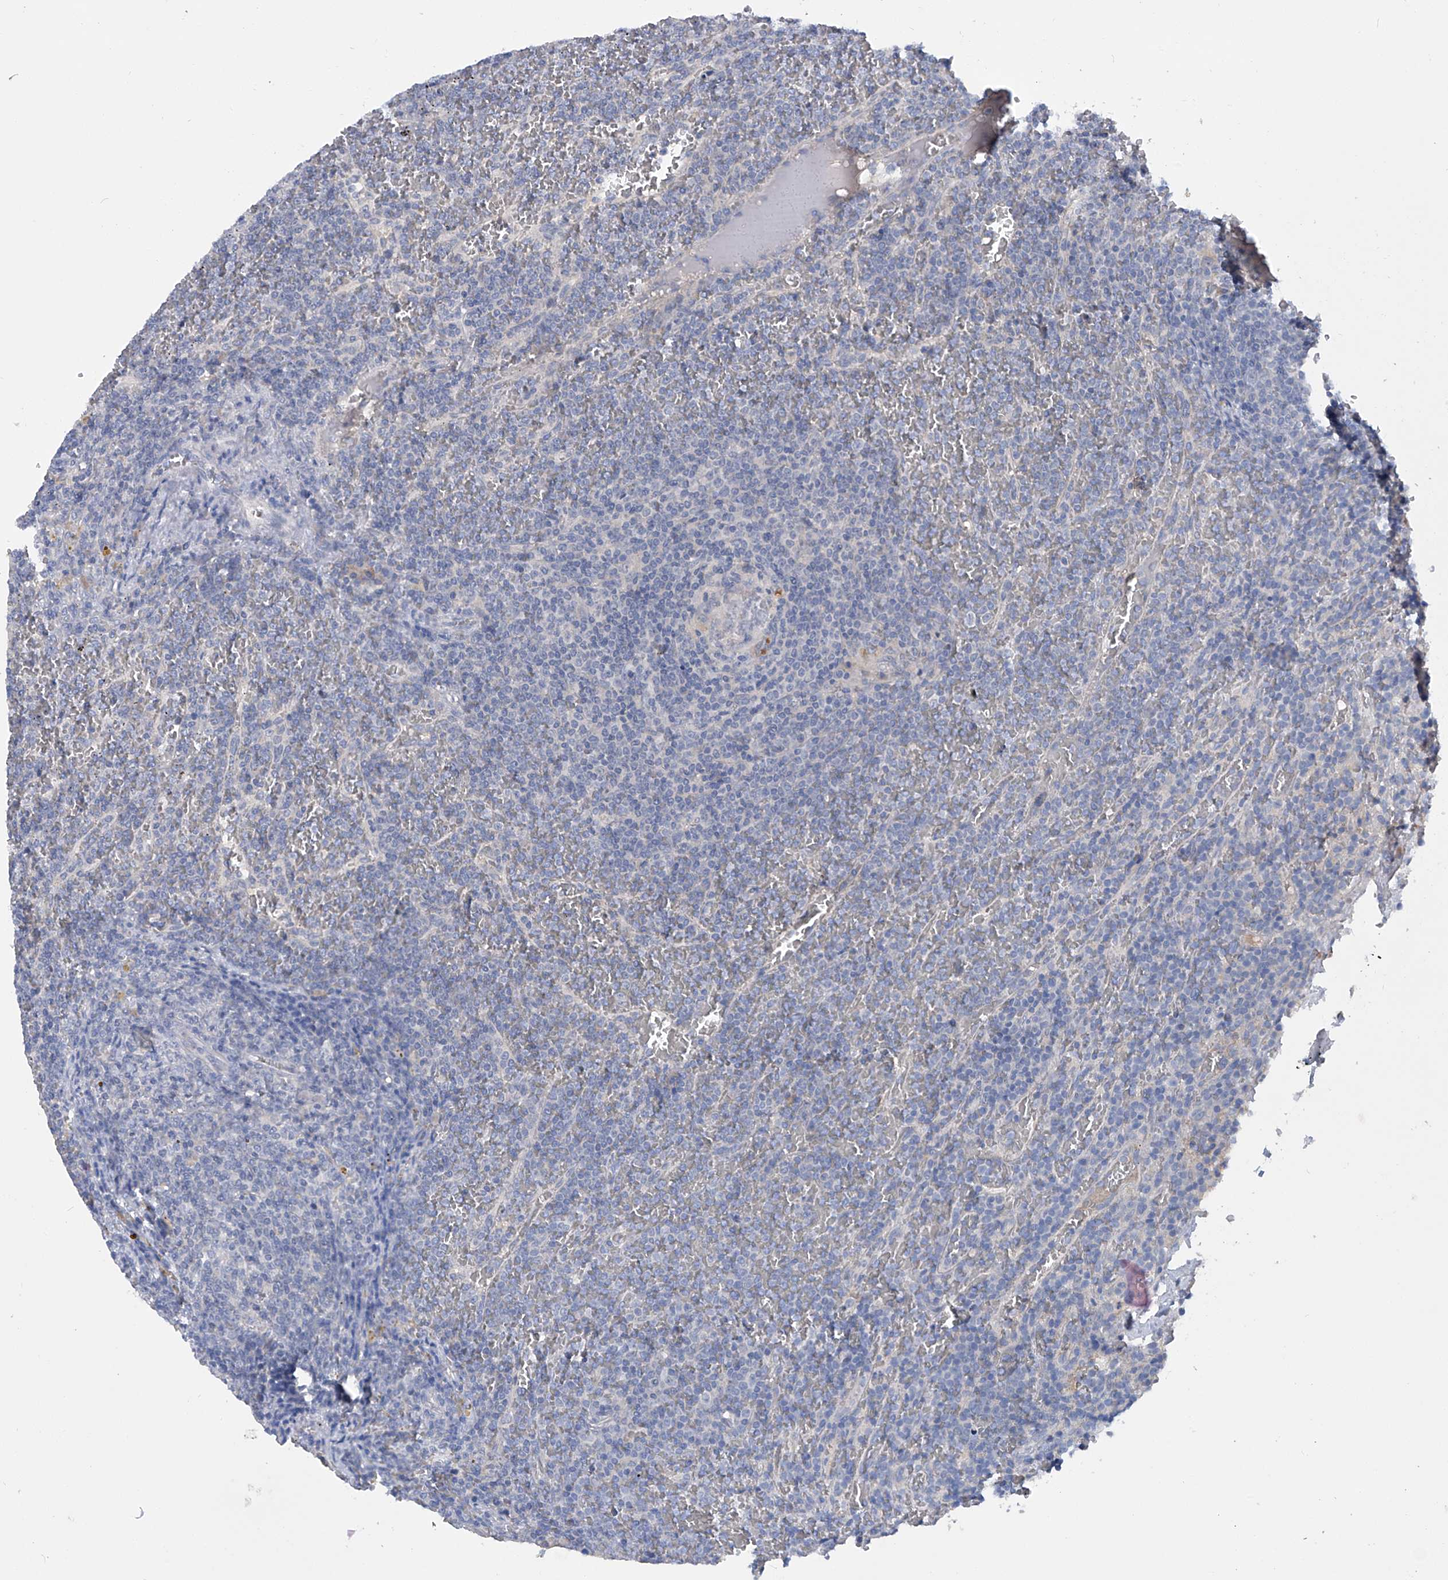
{"staining": {"intensity": "negative", "quantity": "none", "location": "none"}, "tissue": "lymphoma", "cell_type": "Tumor cells", "image_type": "cancer", "snomed": [{"axis": "morphology", "description": "Malignant lymphoma, non-Hodgkin's type, Low grade"}, {"axis": "topography", "description": "Spleen"}], "caption": "This image is of lymphoma stained with IHC to label a protein in brown with the nuclei are counter-stained blue. There is no expression in tumor cells.", "gene": "PCSK5", "patient": {"sex": "female", "age": 19}}